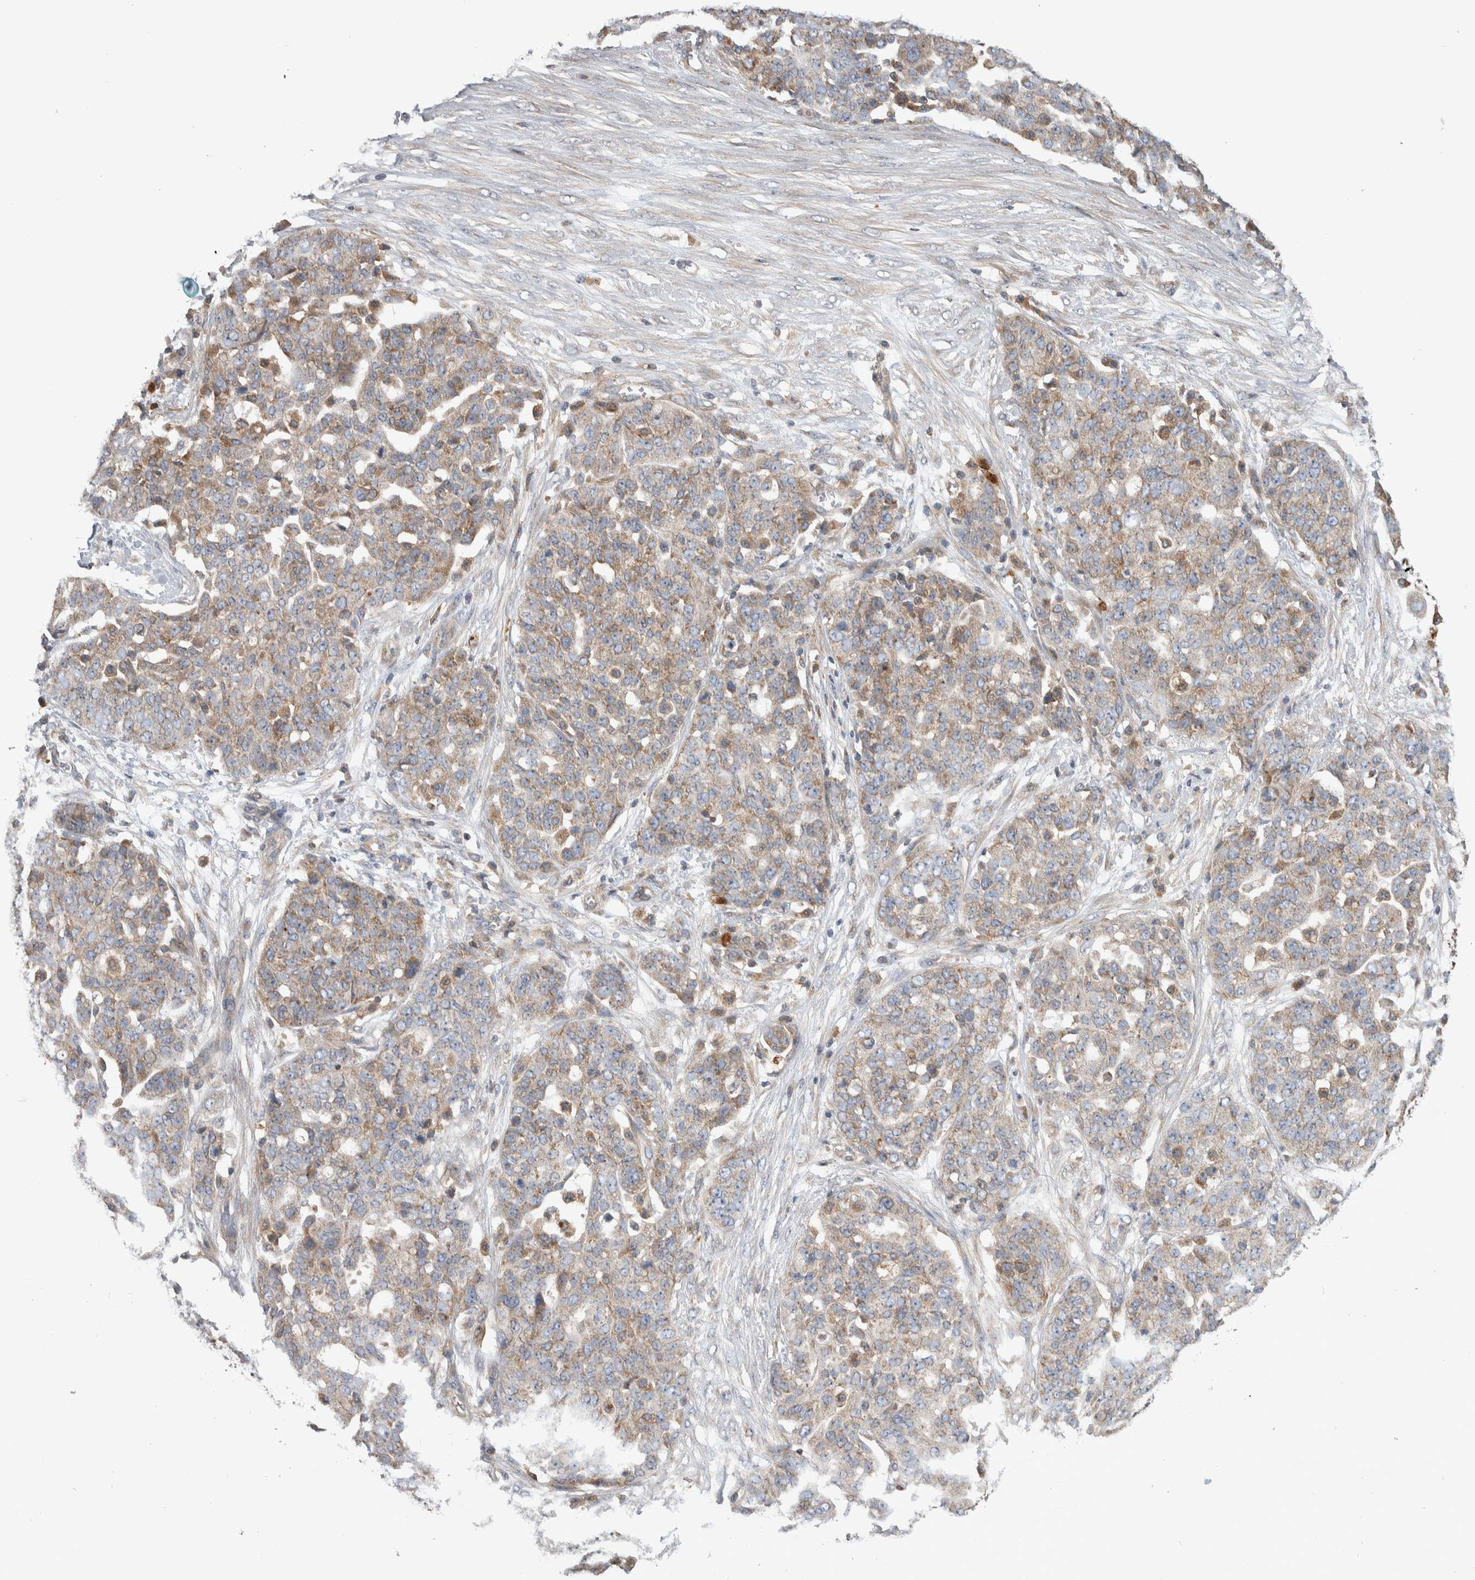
{"staining": {"intensity": "weak", "quantity": "25%-75%", "location": "cytoplasmic/membranous"}, "tissue": "ovarian cancer", "cell_type": "Tumor cells", "image_type": "cancer", "snomed": [{"axis": "morphology", "description": "Cystadenocarcinoma, serous, NOS"}, {"axis": "topography", "description": "Soft tissue"}, {"axis": "topography", "description": "Ovary"}], "caption": "A micrograph of human ovarian serous cystadenocarcinoma stained for a protein reveals weak cytoplasmic/membranous brown staining in tumor cells. The staining was performed using DAB (3,3'-diaminobenzidine) to visualize the protein expression in brown, while the nuclei were stained in blue with hematoxylin (Magnification: 20x).", "gene": "SDCBP", "patient": {"sex": "female", "age": 57}}